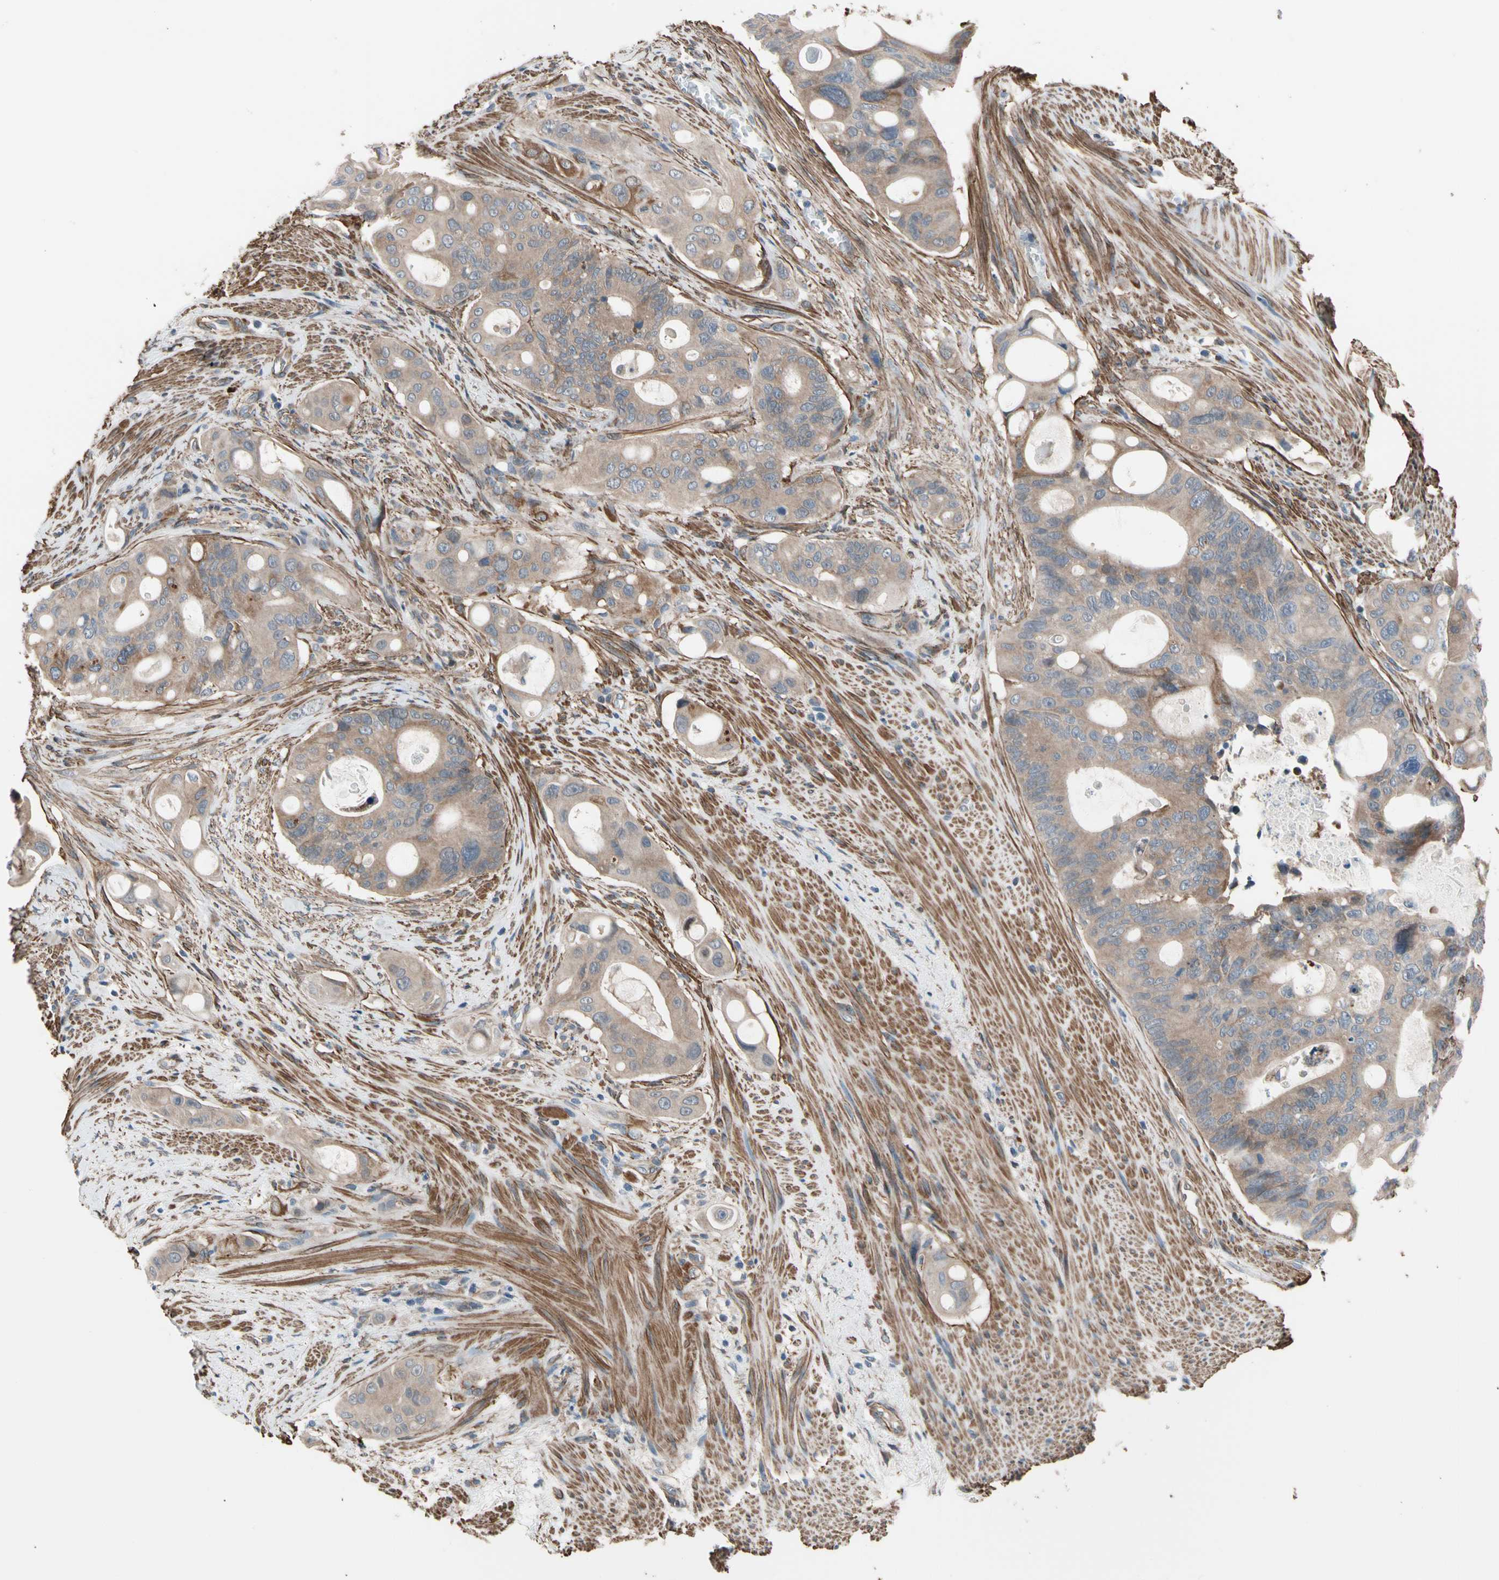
{"staining": {"intensity": "moderate", "quantity": ">75%", "location": "cytoplasmic/membranous"}, "tissue": "colorectal cancer", "cell_type": "Tumor cells", "image_type": "cancer", "snomed": [{"axis": "morphology", "description": "Adenocarcinoma, NOS"}, {"axis": "topography", "description": "Colon"}], "caption": "High-magnification brightfield microscopy of colorectal adenocarcinoma stained with DAB (brown) and counterstained with hematoxylin (blue). tumor cells exhibit moderate cytoplasmic/membranous positivity is identified in about>75% of cells.", "gene": "LIMK2", "patient": {"sex": "female", "age": 57}}